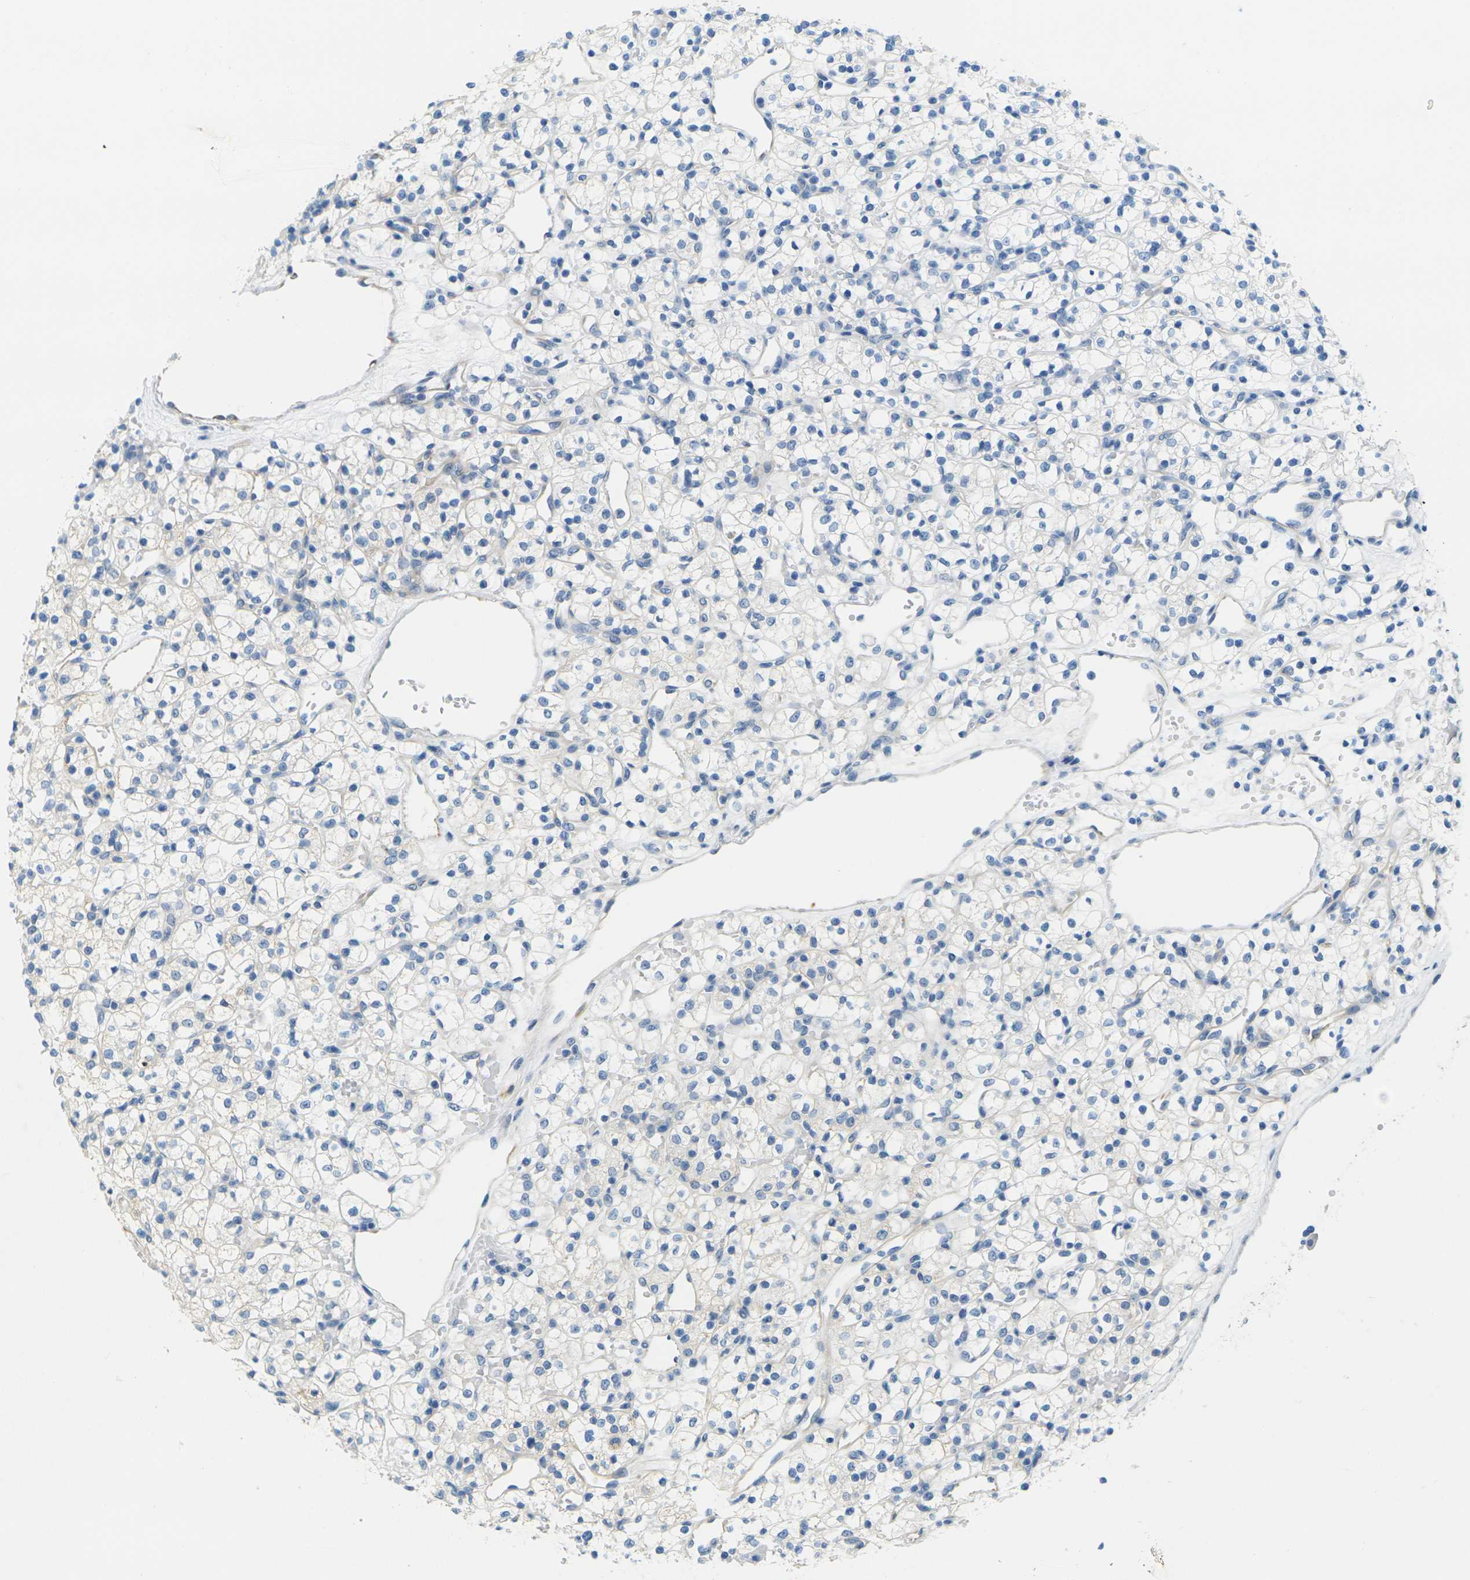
{"staining": {"intensity": "negative", "quantity": "none", "location": "none"}, "tissue": "renal cancer", "cell_type": "Tumor cells", "image_type": "cancer", "snomed": [{"axis": "morphology", "description": "Adenocarcinoma, NOS"}, {"axis": "topography", "description": "Kidney"}], "caption": "DAB immunohistochemical staining of renal cancer (adenocarcinoma) displays no significant expression in tumor cells. The staining was performed using DAB to visualize the protein expression in brown, while the nuclei were stained in blue with hematoxylin (Magnification: 20x).", "gene": "CYP2C8", "patient": {"sex": "female", "age": 60}}